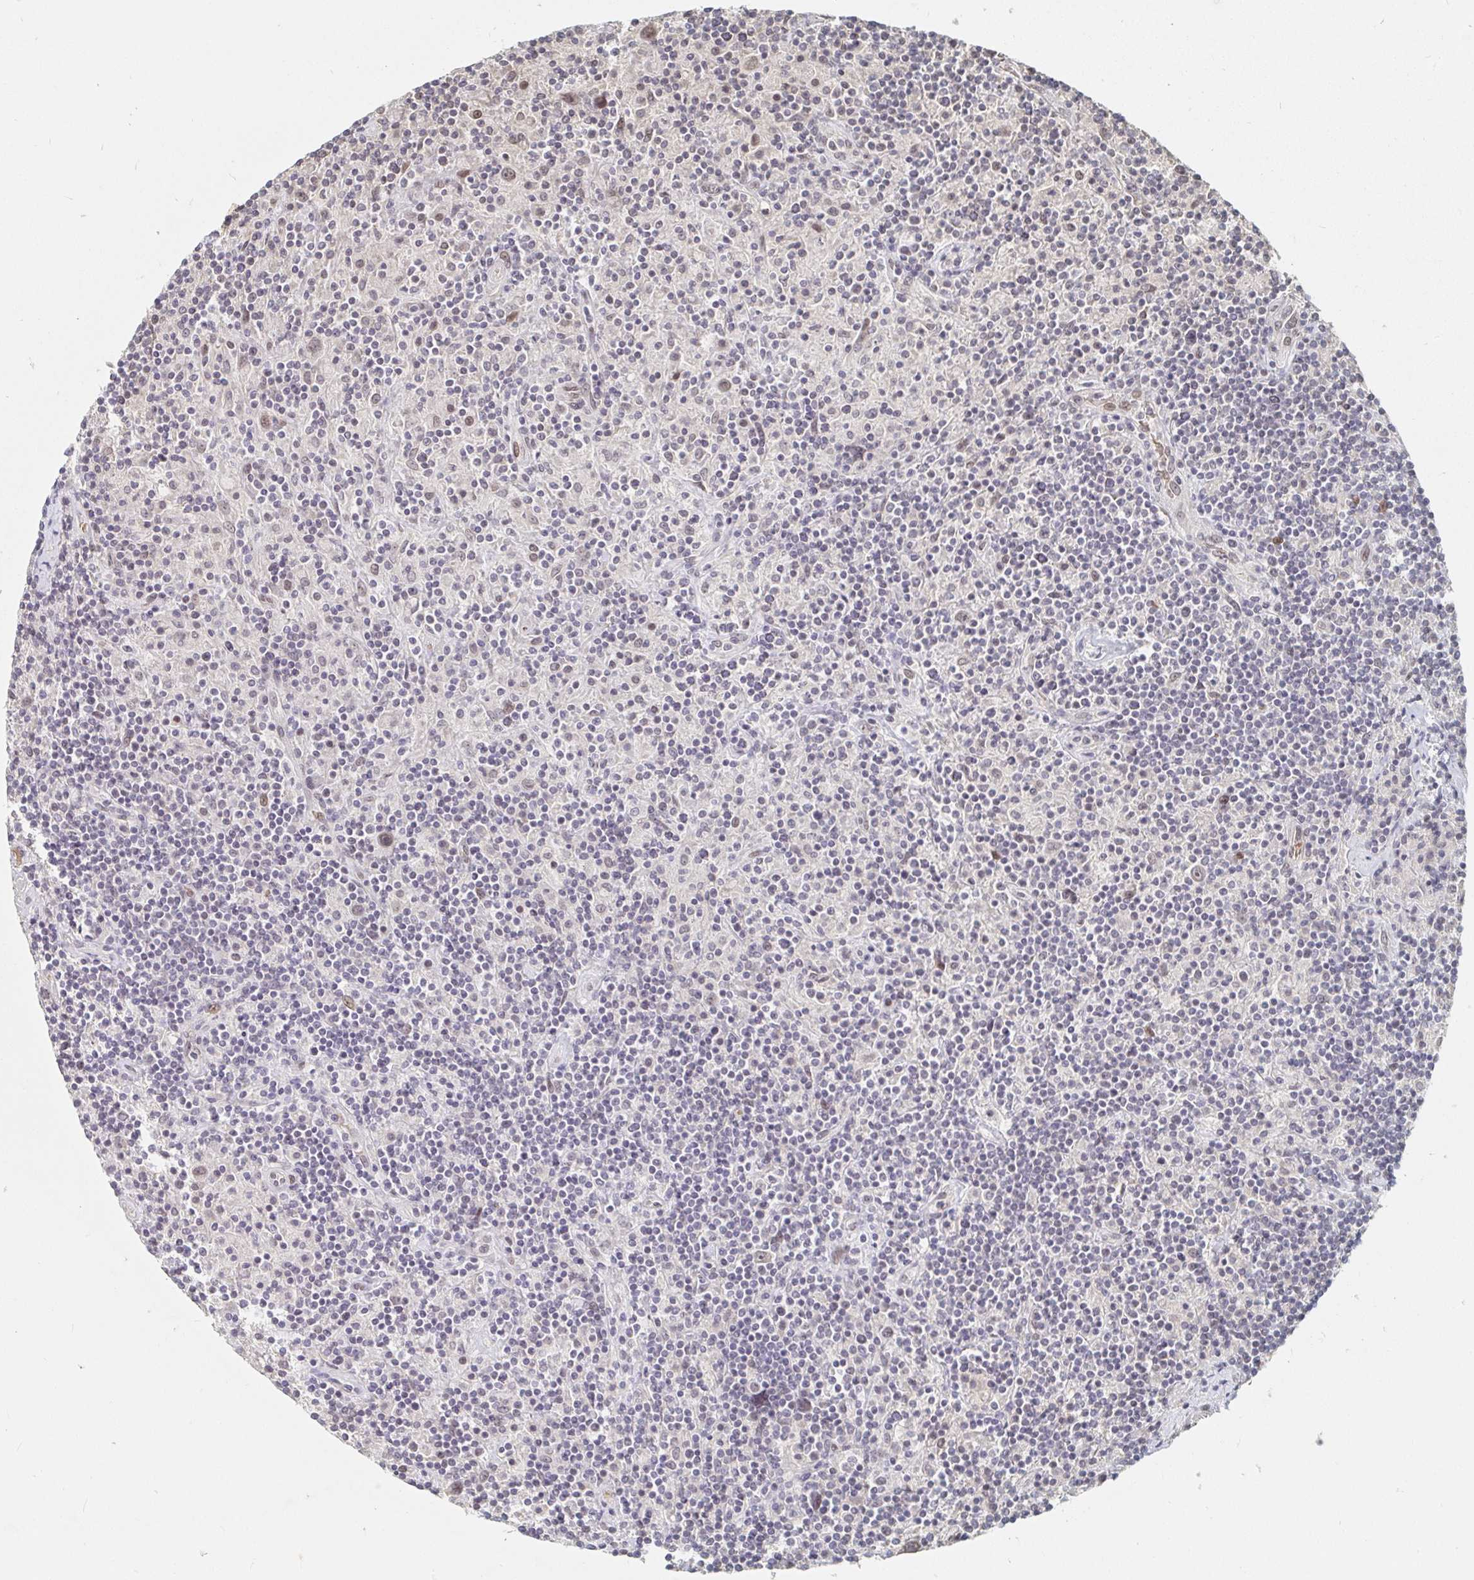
{"staining": {"intensity": "weak", "quantity": "25%-75%", "location": "nuclear"}, "tissue": "lymphoma", "cell_type": "Tumor cells", "image_type": "cancer", "snomed": [{"axis": "morphology", "description": "Hodgkin's disease, NOS"}, {"axis": "topography", "description": "Lymph node"}], "caption": "IHC staining of Hodgkin's disease, which reveals low levels of weak nuclear positivity in about 25%-75% of tumor cells indicating weak nuclear protein staining. The staining was performed using DAB (brown) for protein detection and nuclei were counterstained in hematoxylin (blue).", "gene": "CHD2", "patient": {"sex": "male", "age": 70}}